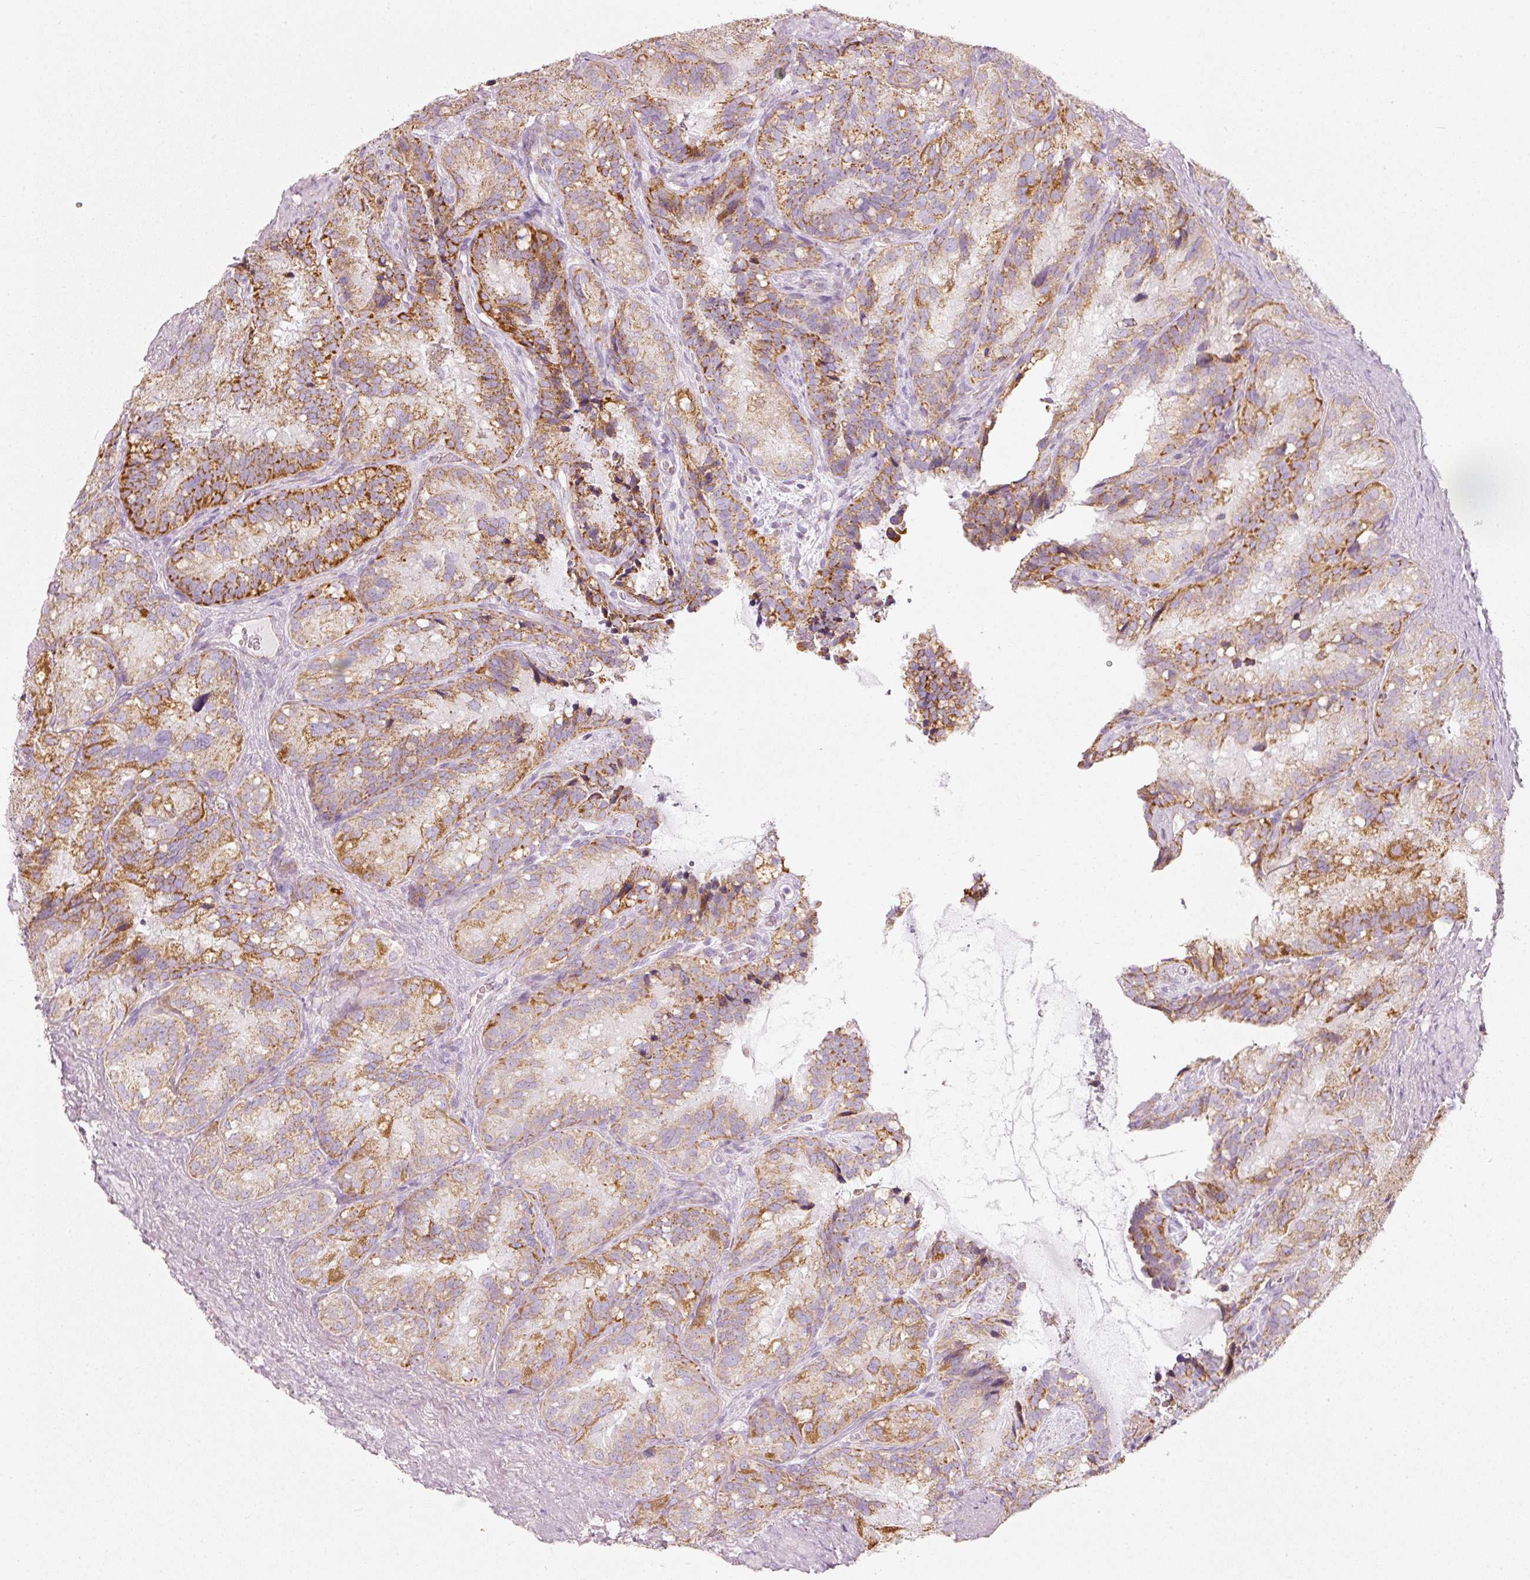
{"staining": {"intensity": "moderate", "quantity": ">75%", "location": "cytoplasmic/membranous"}, "tissue": "seminal vesicle", "cell_type": "Glandular cells", "image_type": "normal", "snomed": [{"axis": "morphology", "description": "Normal tissue, NOS"}, {"axis": "topography", "description": "Seminal veicle"}], "caption": "Glandular cells display moderate cytoplasmic/membranous expression in approximately >75% of cells in benign seminal vesicle. The protein of interest is shown in brown color, while the nuclei are stained blue.", "gene": "DUT", "patient": {"sex": "male", "age": 69}}